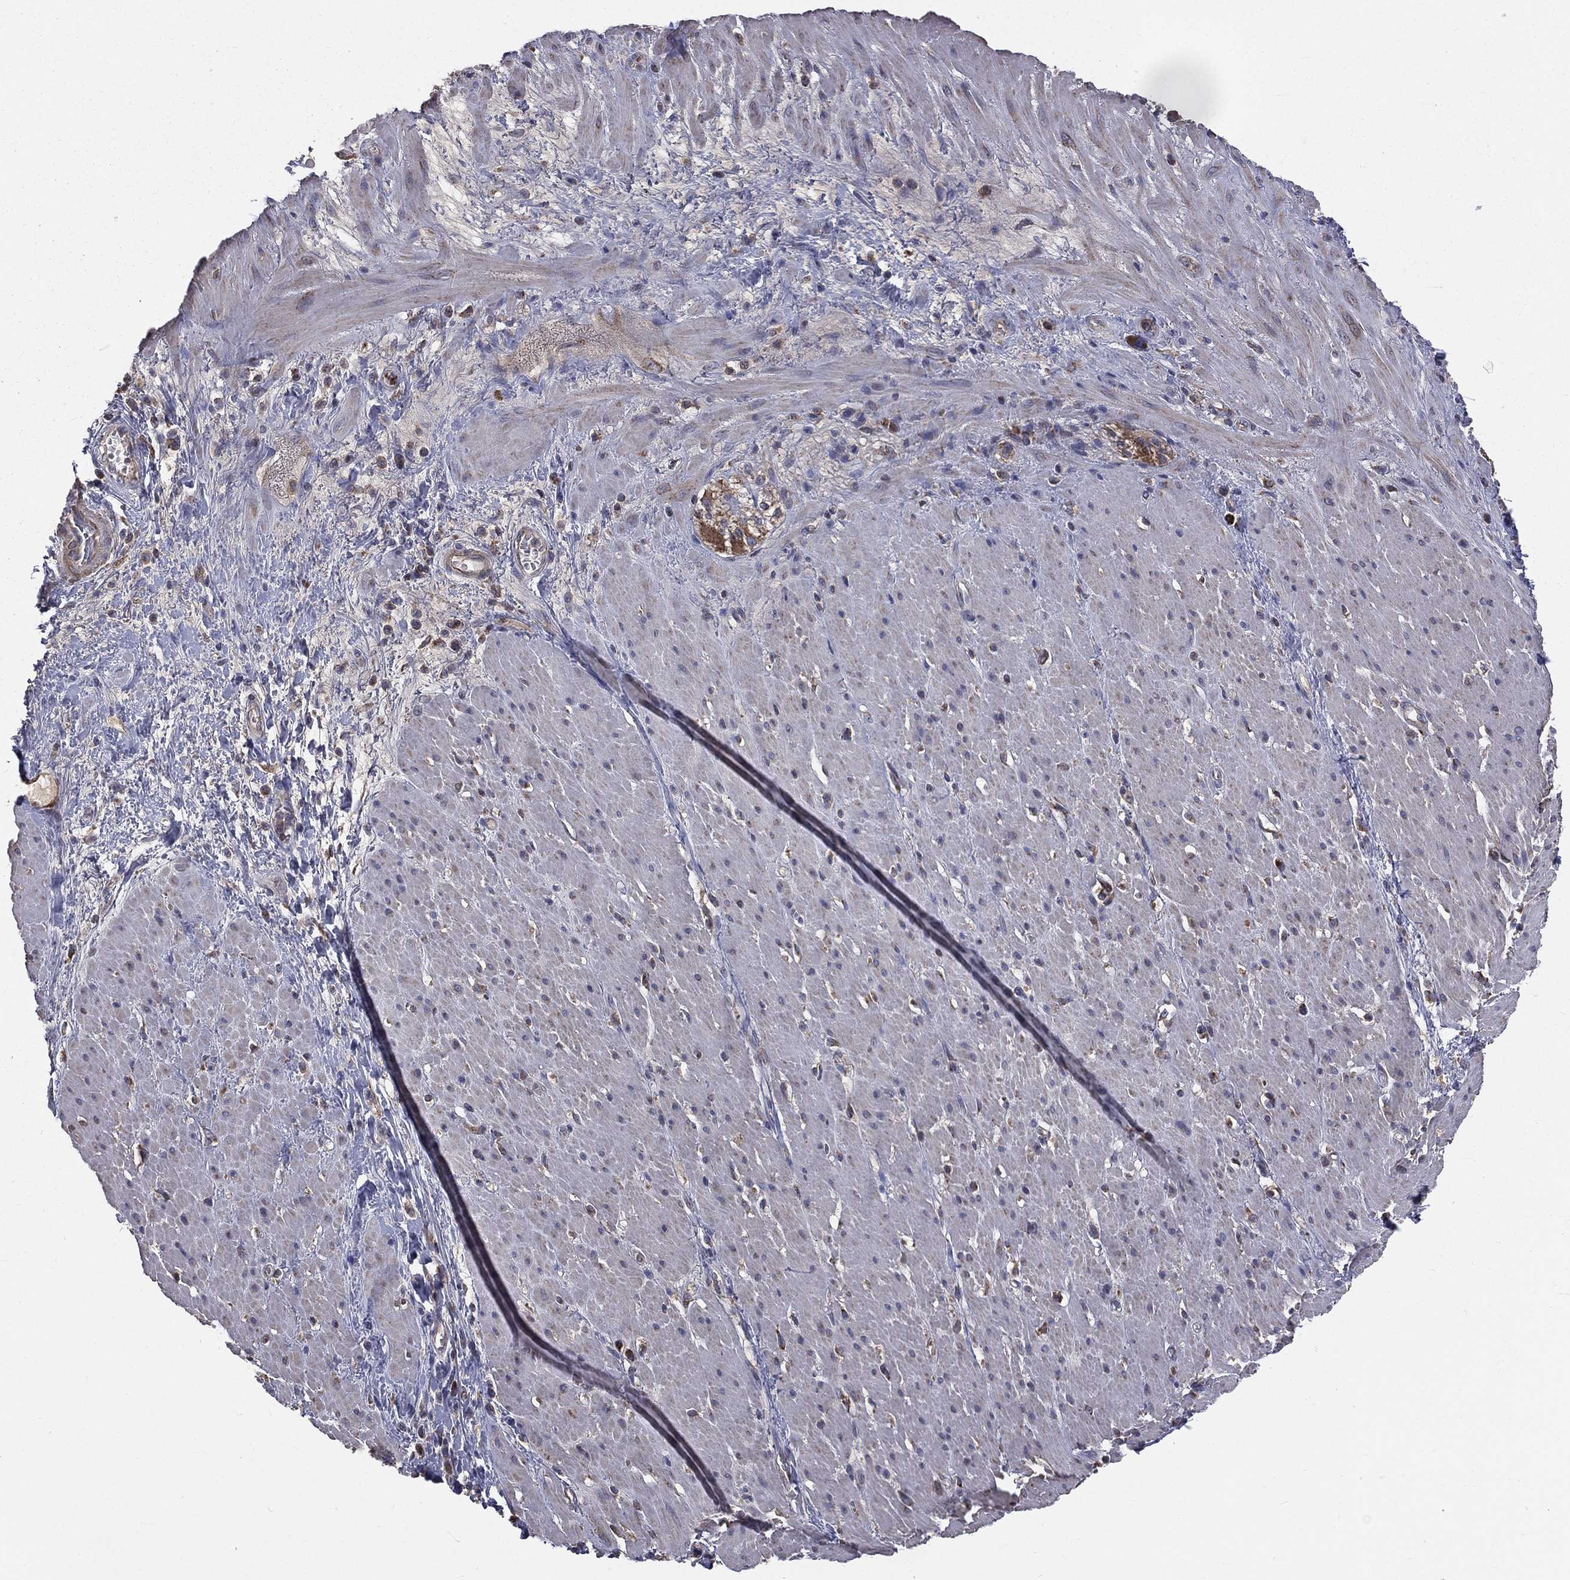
{"staining": {"intensity": "negative", "quantity": "none", "location": "none"}, "tissue": "smooth muscle", "cell_type": "Smooth muscle cells", "image_type": "normal", "snomed": [{"axis": "morphology", "description": "Normal tissue, NOS"}, {"axis": "topography", "description": "Soft tissue"}, {"axis": "topography", "description": "Smooth muscle"}], "caption": "Immunohistochemistry micrograph of unremarkable smooth muscle: human smooth muscle stained with DAB shows no significant protein expression in smooth muscle cells. (DAB immunohistochemistry (IHC), high magnification).", "gene": "GPD1", "patient": {"sex": "male", "age": 72}}